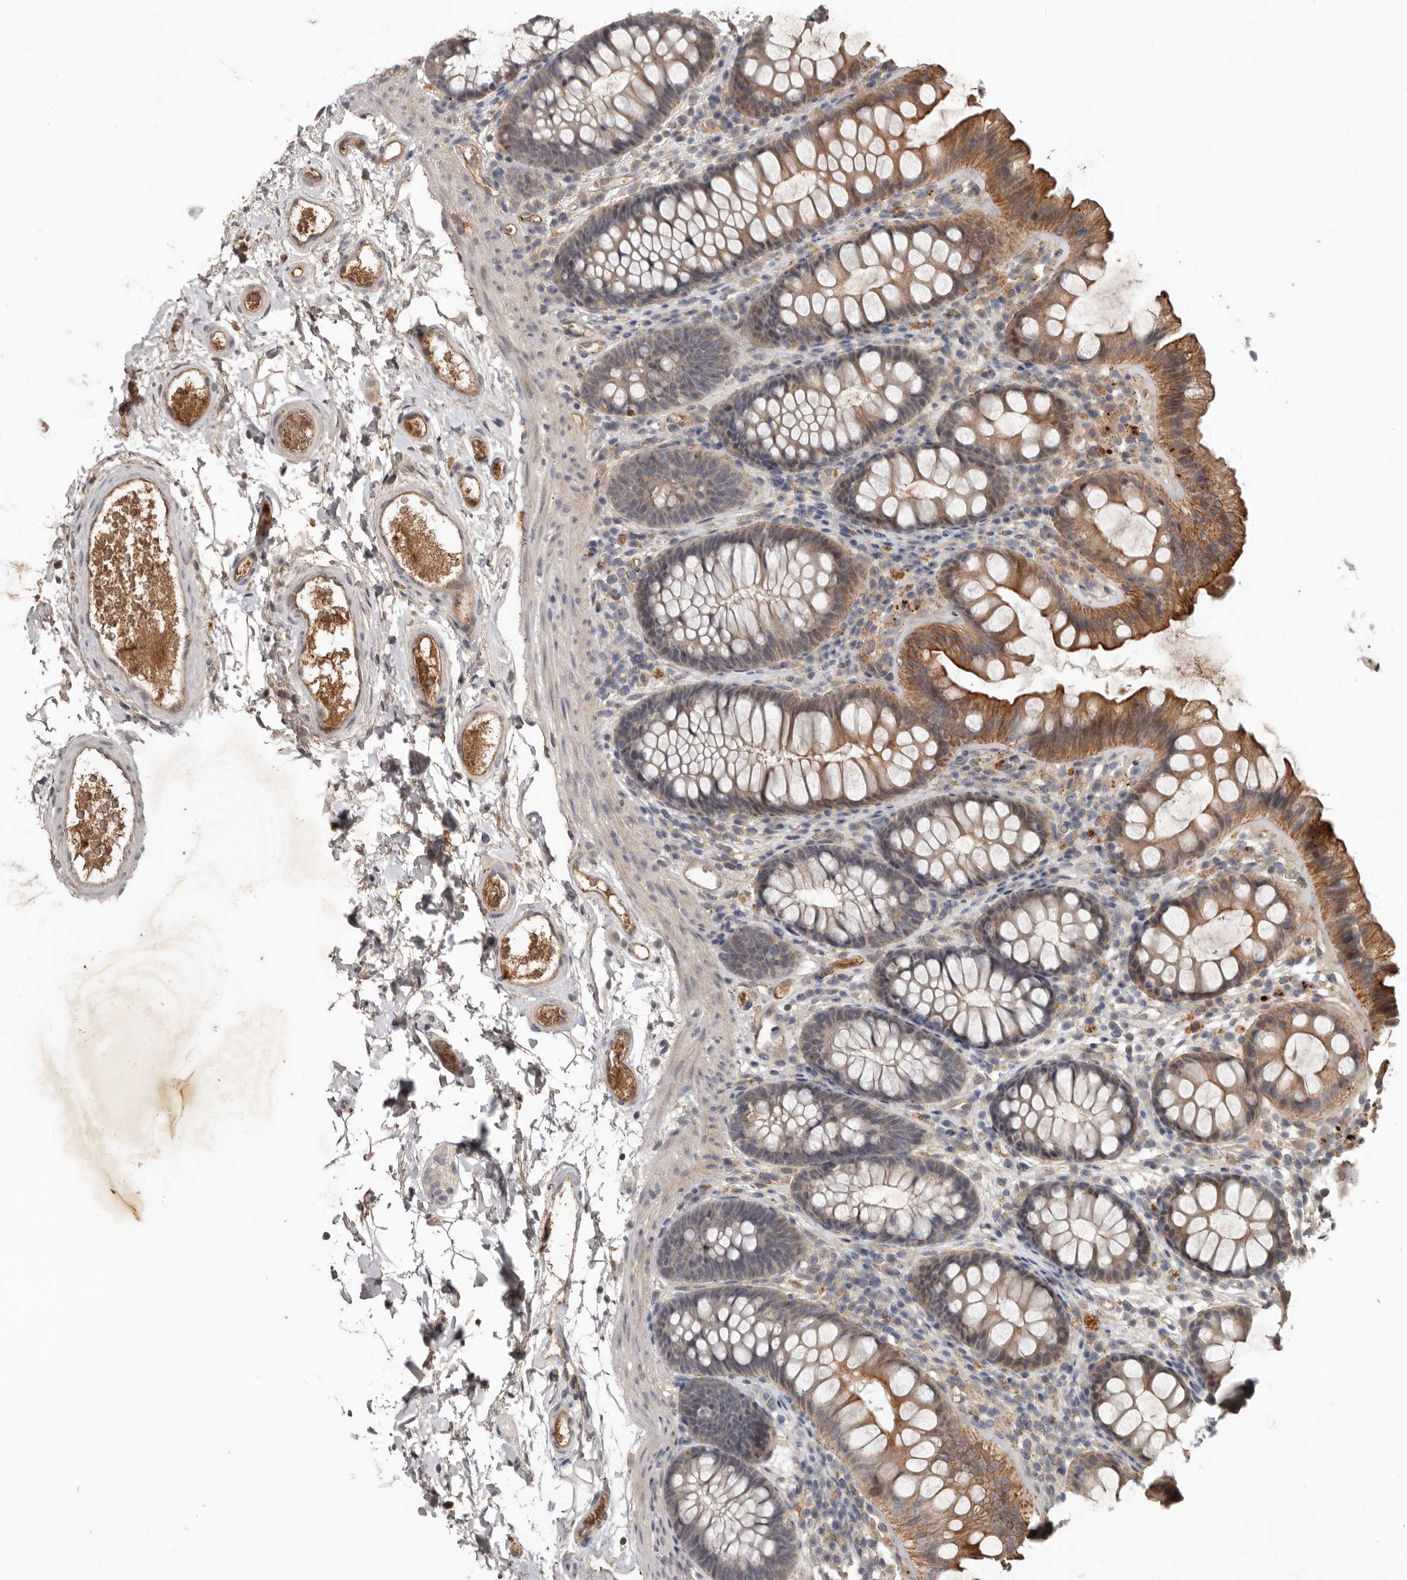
{"staining": {"intensity": "negative", "quantity": "none", "location": "none"}, "tissue": "colon", "cell_type": "Endothelial cells", "image_type": "normal", "snomed": [{"axis": "morphology", "description": "Normal tissue, NOS"}, {"axis": "topography", "description": "Colon"}], "caption": "This is an IHC photomicrograph of normal colon. There is no staining in endothelial cells.", "gene": "NMUR1", "patient": {"sex": "female", "age": 62}}